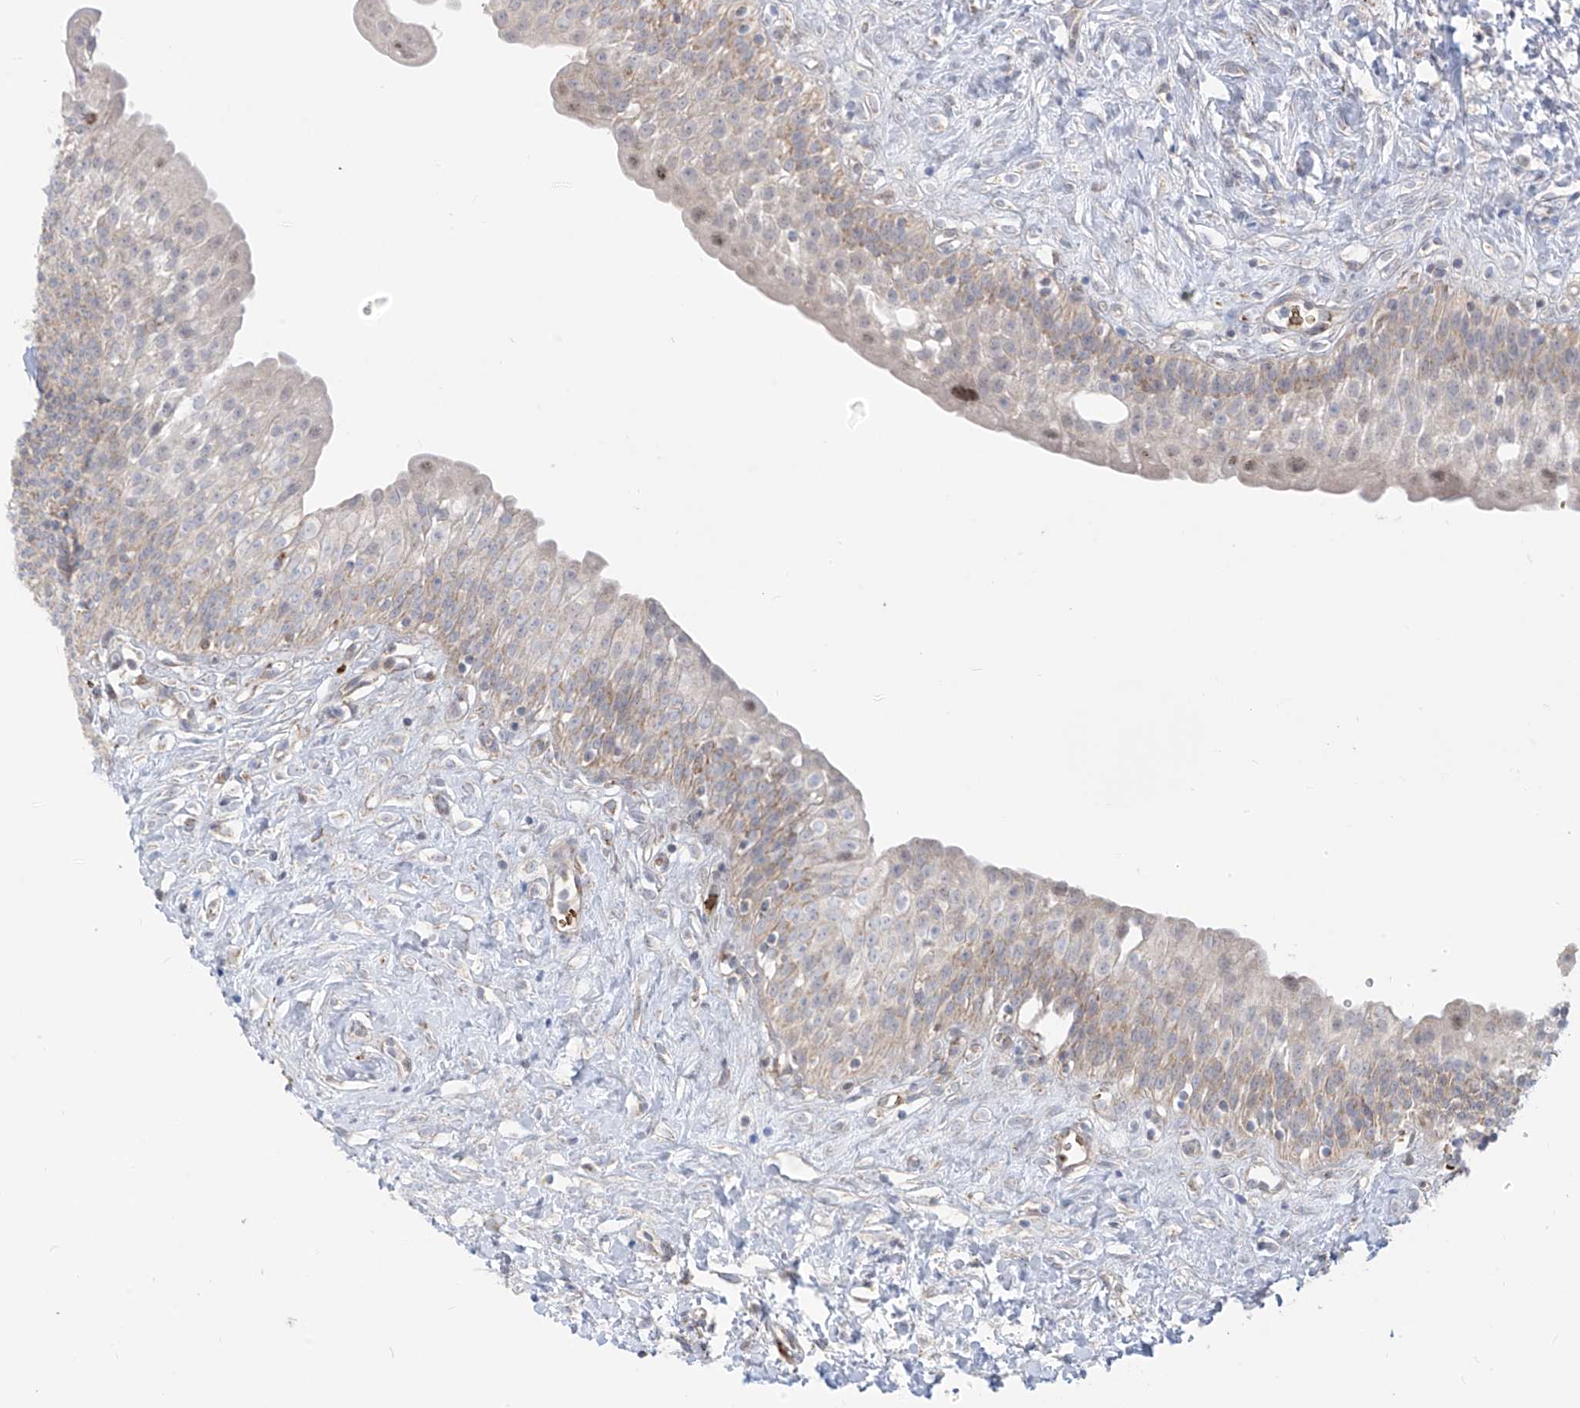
{"staining": {"intensity": "weak", "quantity": "25%-75%", "location": "cytoplasmic/membranous"}, "tissue": "urinary bladder", "cell_type": "Urothelial cells", "image_type": "normal", "snomed": [{"axis": "morphology", "description": "Normal tissue, NOS"}, {"axis": "topography", "description": "Urinary bladder"}], "caption": "A micrograph showing weak cytoplasmic/membranous expression in approximately 25%-75% of urothelial cells in unremarkable urinary bladder, as visualized by brown immunohistochemical staining.", "gene": "ARHGEF40", "patient": {"sex": "male", "age": 51}}